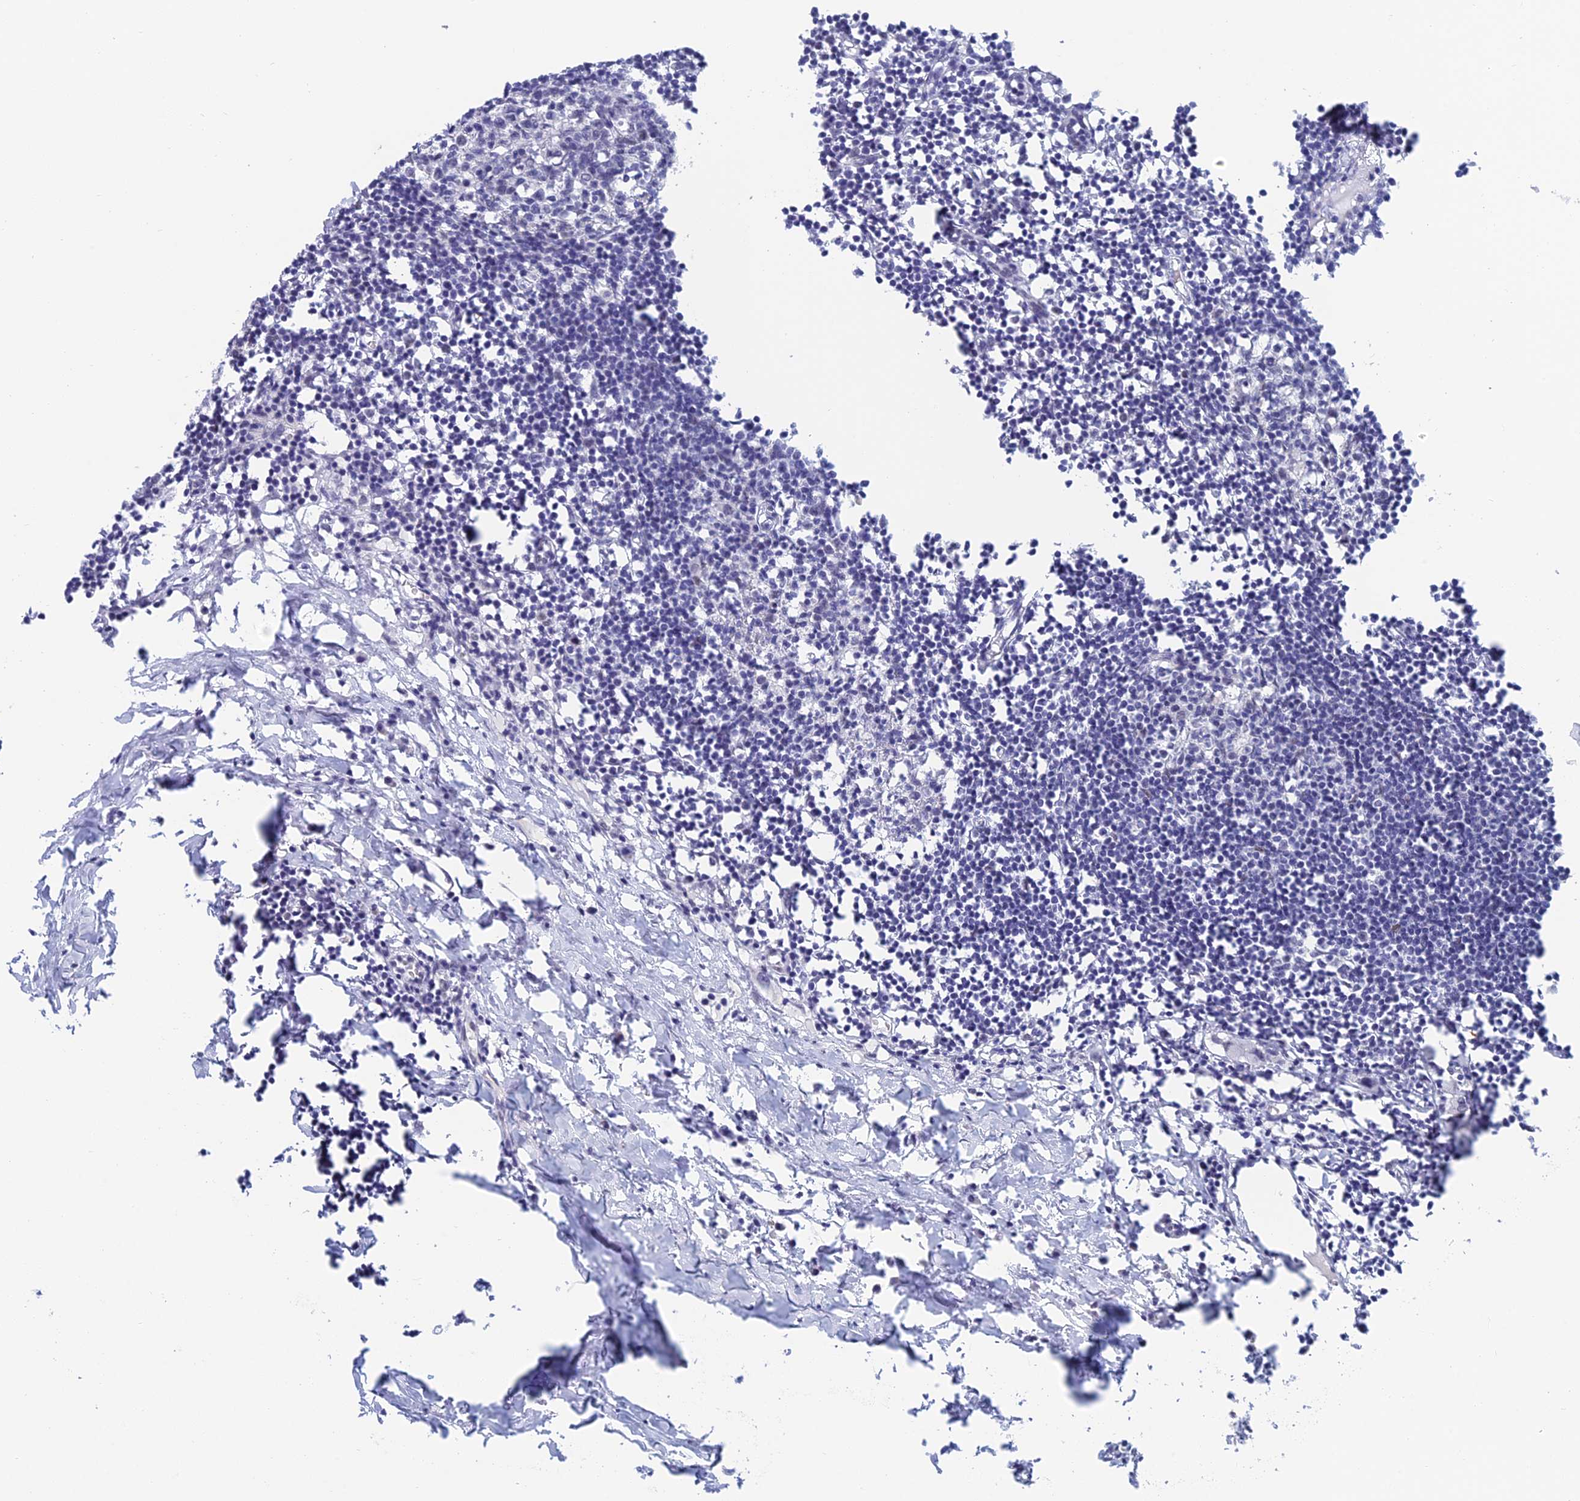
{"staining": {"intensity": "negative", "quantity": "none", "location": "none"}, "tissue": "lymph node", "cell_type": "Germinal center cells", "image_type": "normal", "snomed": [{"axis": "morphology", "description": "Normal tissue, NOS"}, {"axis": "morphology", "description": "Malignant melanoma, Metastatic site"}, {"axis": "topography", "description": "Lymph node"}], "caption": "Image shows no significant protein expression in germinal center cells of benign lymph node.", "gene": "NABP2", "patient": {"sex": "male", "age": 41}}